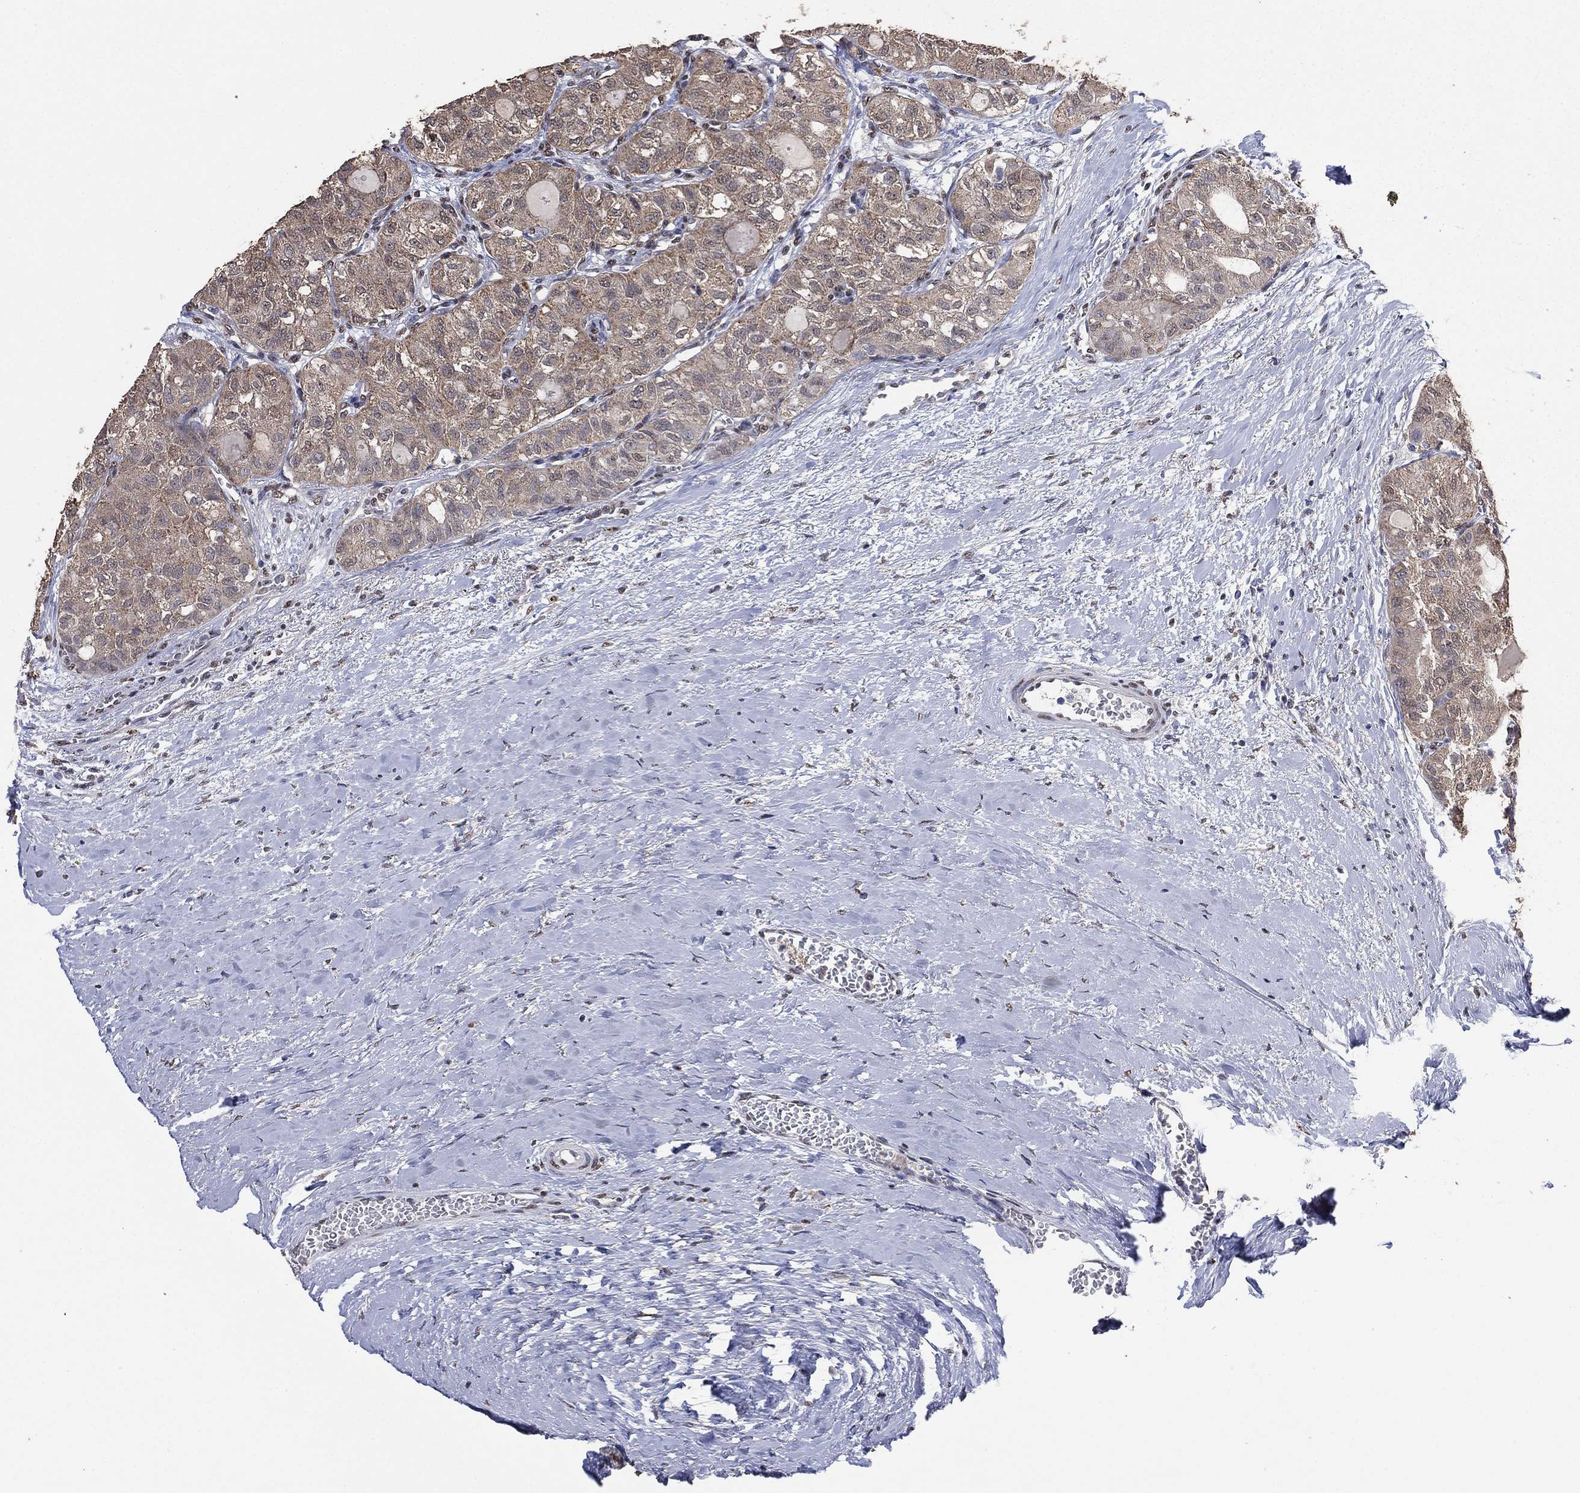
{"staining": {"intensity": "weak", "quantity": ">75%", "location": "cytoplasmic/membranous"}, "tissue": "thyroid cancer", "cell_type": "Tumor cells", "image_type": "cancer", "snomed": [{"axis": "morphology", "description": "Follicular adenoma carcinoma, NOS"}, {"axis": "topography", "description": "Thyroid gland"}], "caption": "Immunohistochemical staining of follicular adenoma carcinoma (thyroid) demonstrates low levels of weak cytoplasmic/membranous protein expression in approximately >75% of tumor cells.", "gene": "ALDH7A1", "patient": {"sex": "male", "age": 75}}